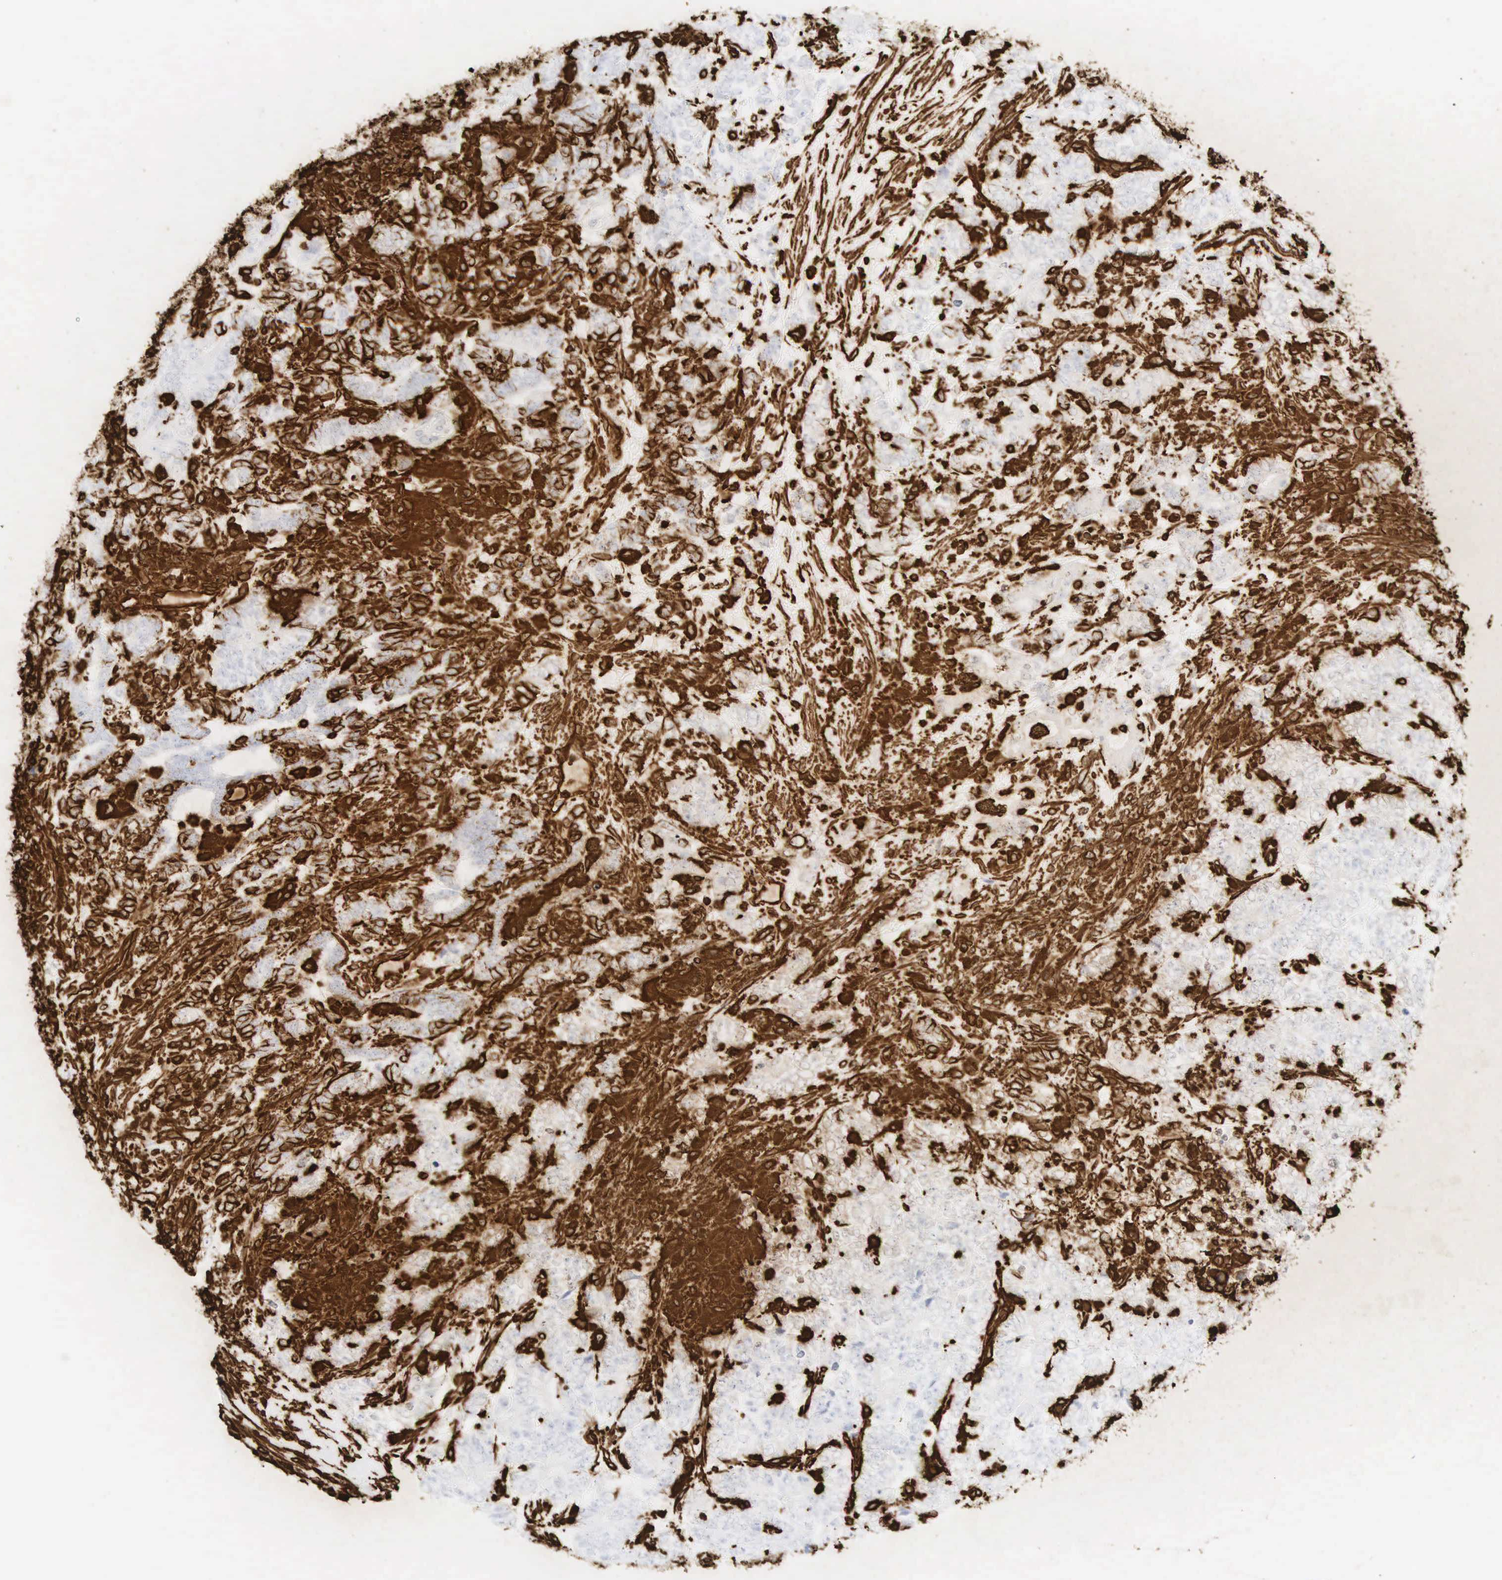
{"staining": {"intensity": "strong", "quantity": "25%-75%", "location": "cytoplasmic/membranous,nuclear"}, "tissue": "testis cancer", "cell_type": "Tumor cells", "image_type": "cancer", "snomed": [{"axis": "morphology", "description": "Carcinoma, Embryonal, NOS"}, {"axis": "topography", "description": "Testis"}], "caption": "Testis embryonal carcinoma stained with a brown dye demonstrates strong cytoplasmic/membranous and nuclear positive staining in approximately 25%-75% of tumor cells.", "gene": "VIM", "patient": {"sex": "male", "age": 26}}